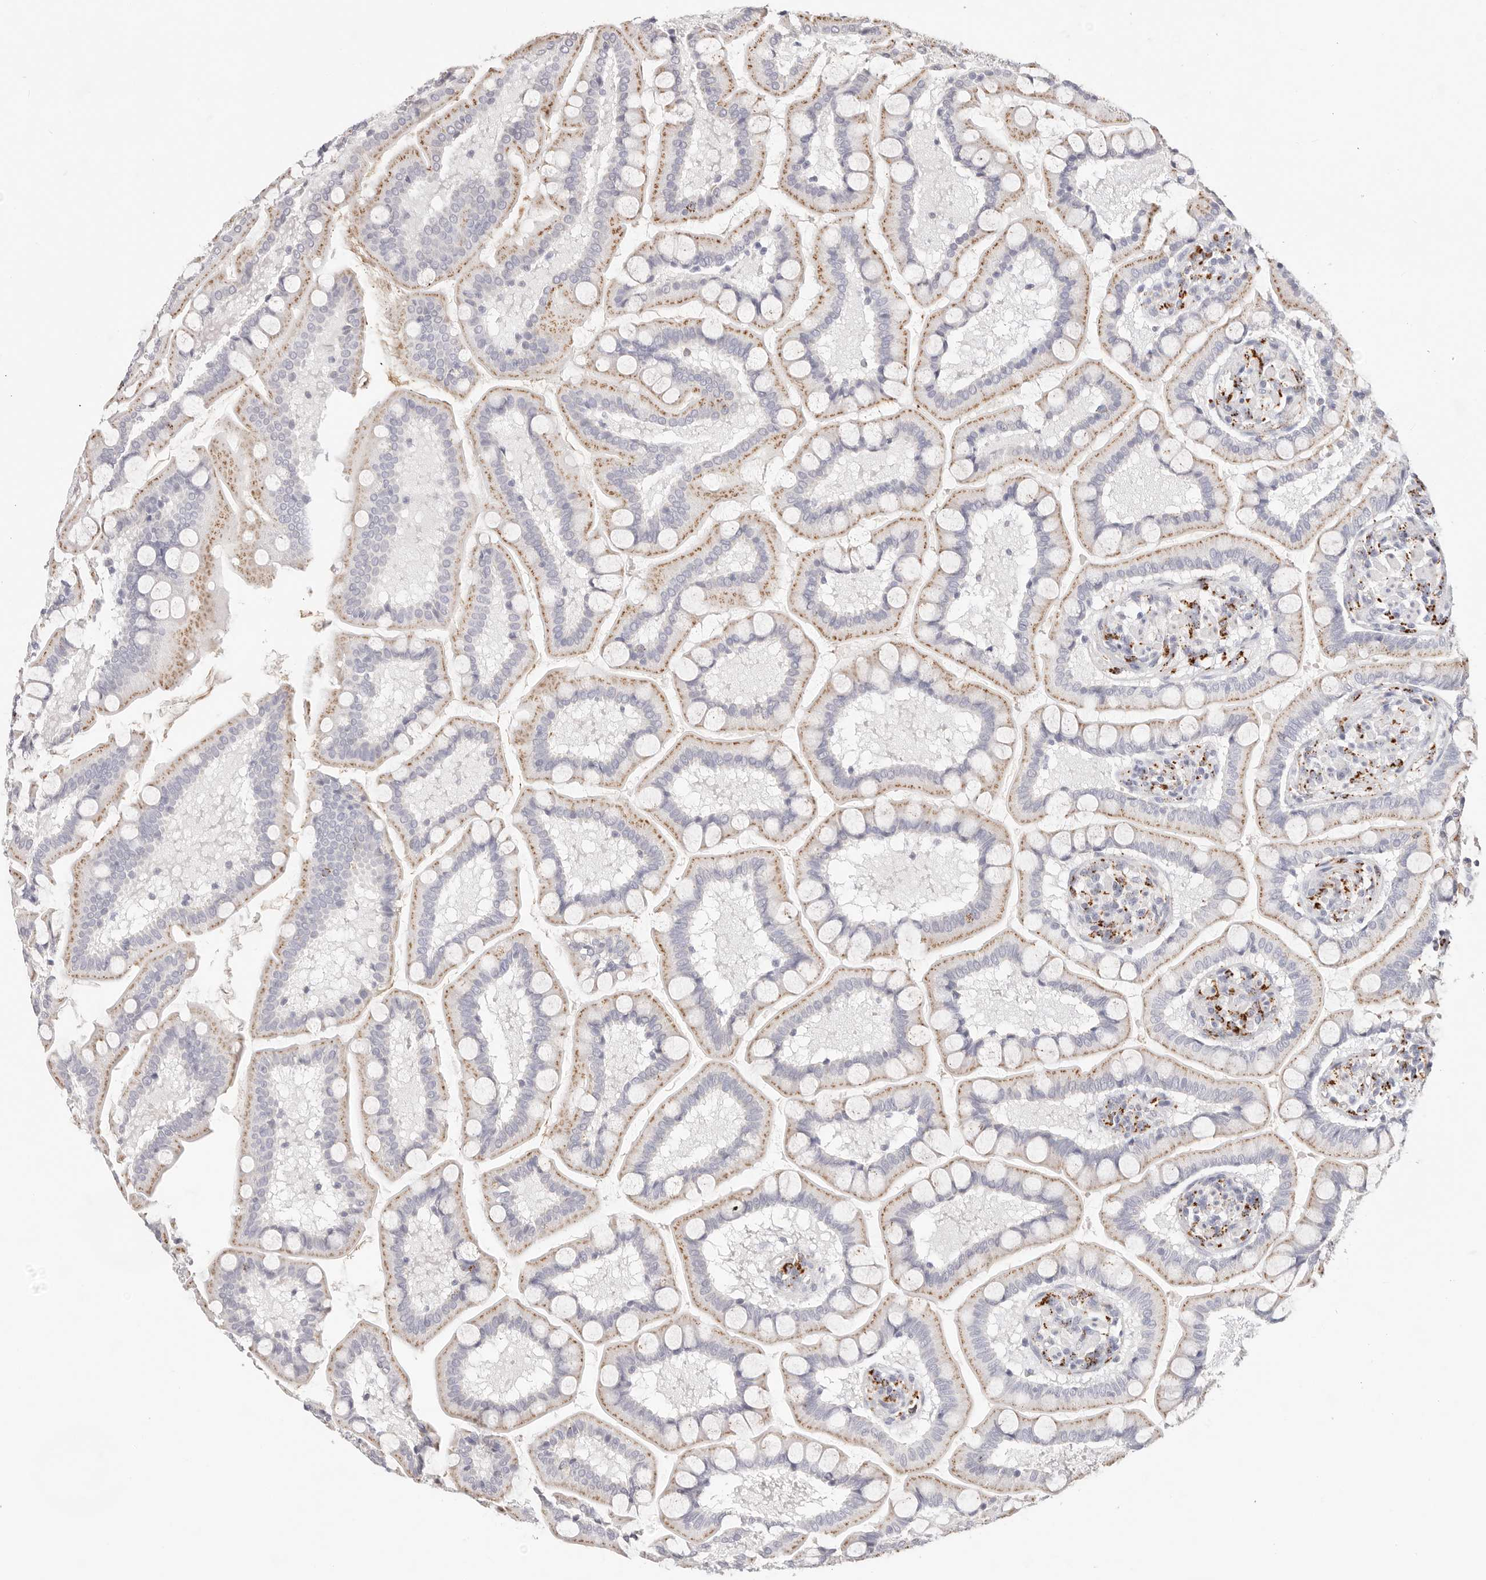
{"staining": {"intensity": "moderate", "quantity": "25%-75%", "location": "cytoplasmic/membranous"}, "tissue": "small intestine", "cell_type": "Glandular cells", "image_type": "normal", "snomed": [{"axis": "morphology", "description": "Normal tissue, NOS"}, {"axis": "topography", "description": "Small intestine"}], "caption": "A micrograph of human small intestine stained for a protein displays moderate cytoplasmic/membranous brown staining in glandular cells. The protein is shown in brown color, while the nuclei are stained blue.", "gene": "STKLD1", "patient": {"sex": "male", "age": 41}}